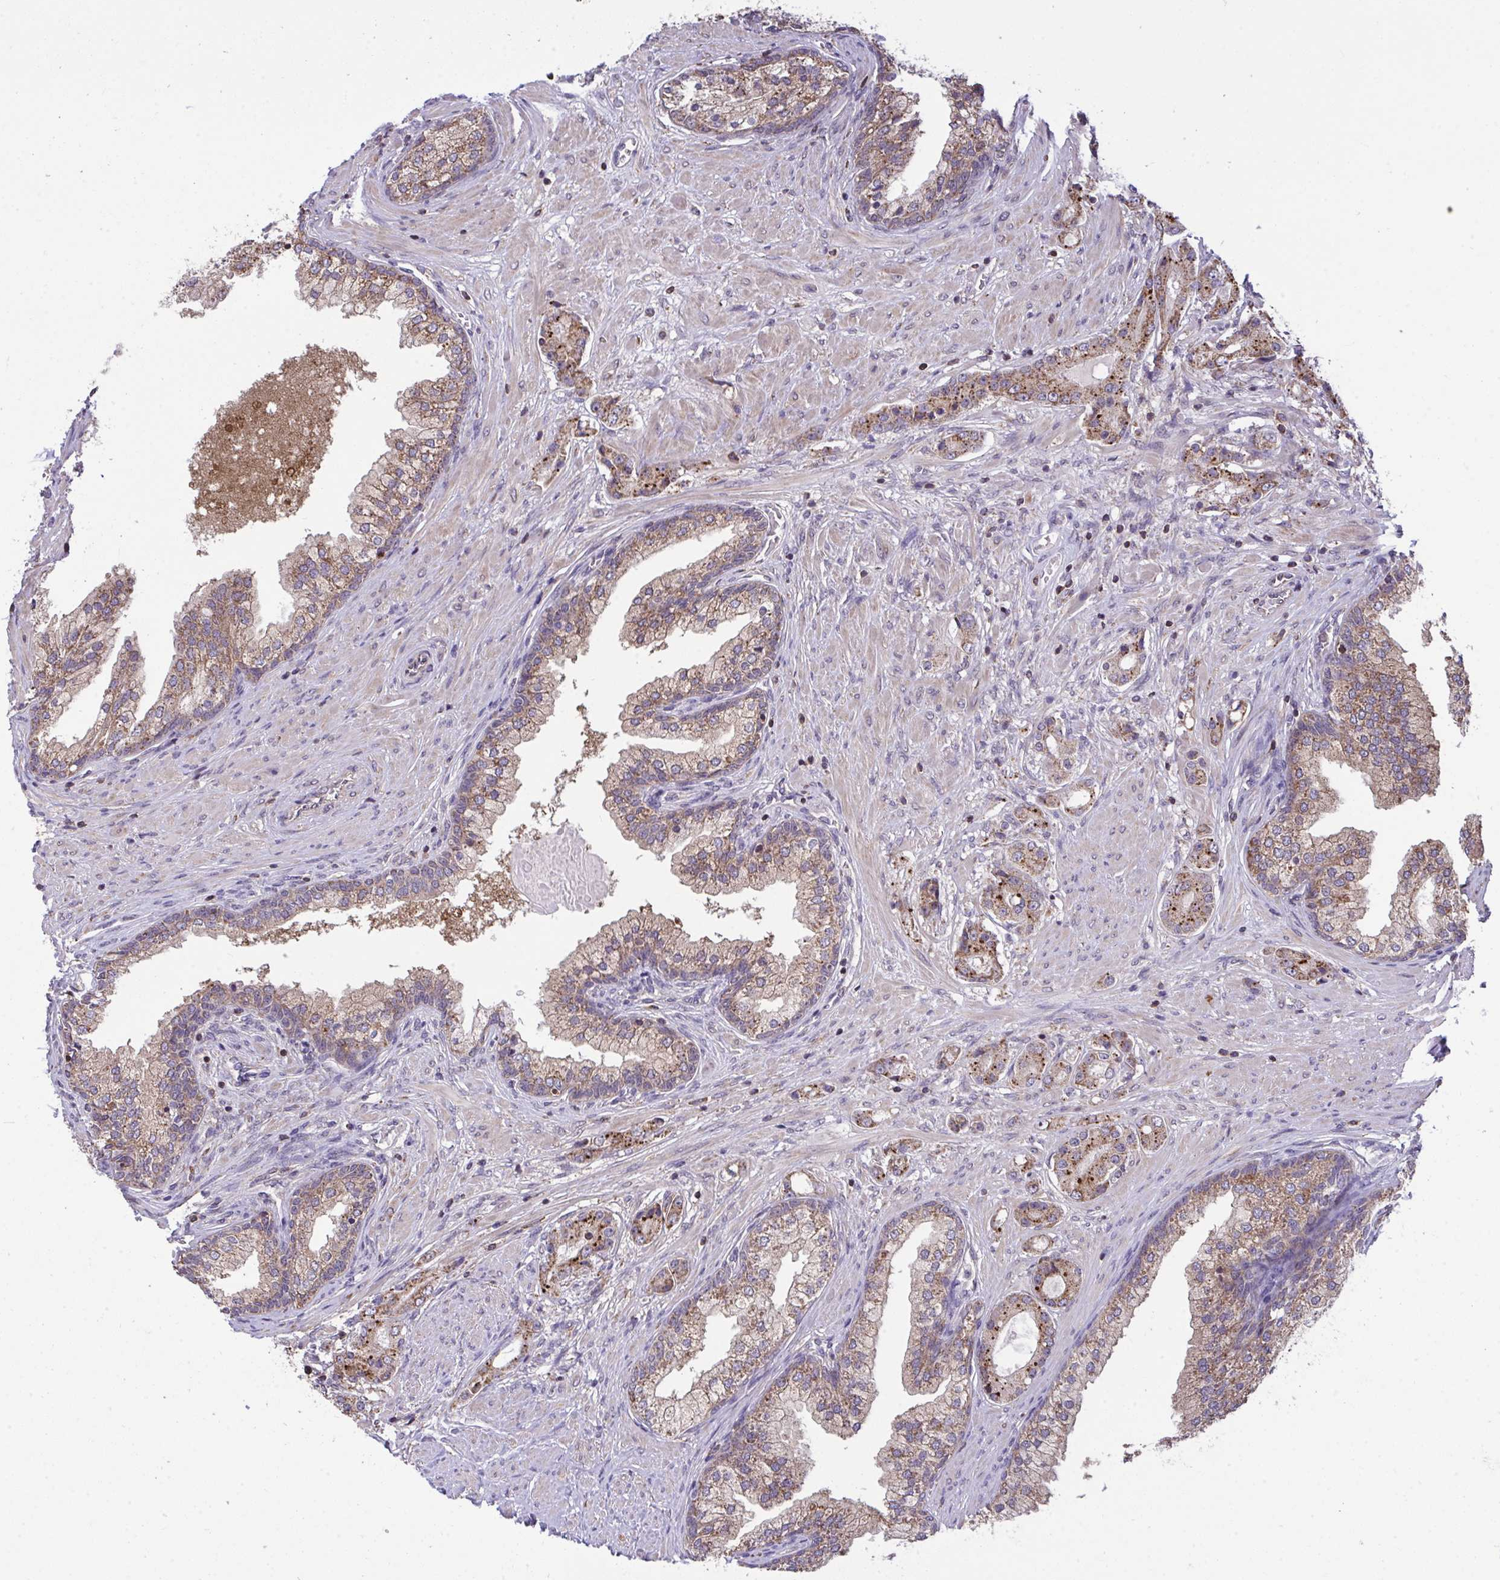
{"staining": {"intensity": "strong", "quantity": "25%-75%", "location": "cytoplasmic/membranous"}, "tissue": "prostate cancer", "cell_type": "Tumor cells", "image_type": "cancer", "snomed": [{"axis": "morphology", "description": "Adenocarcinoma, High grade"}, {"axis": "topography", "description": "Prostate"}], "caption": "Prostate cancer stained with a protein marker reveals strong staining in tumor cells.", "gene": "PPM1H", "patient": {"sex": "male", "age": 67}}